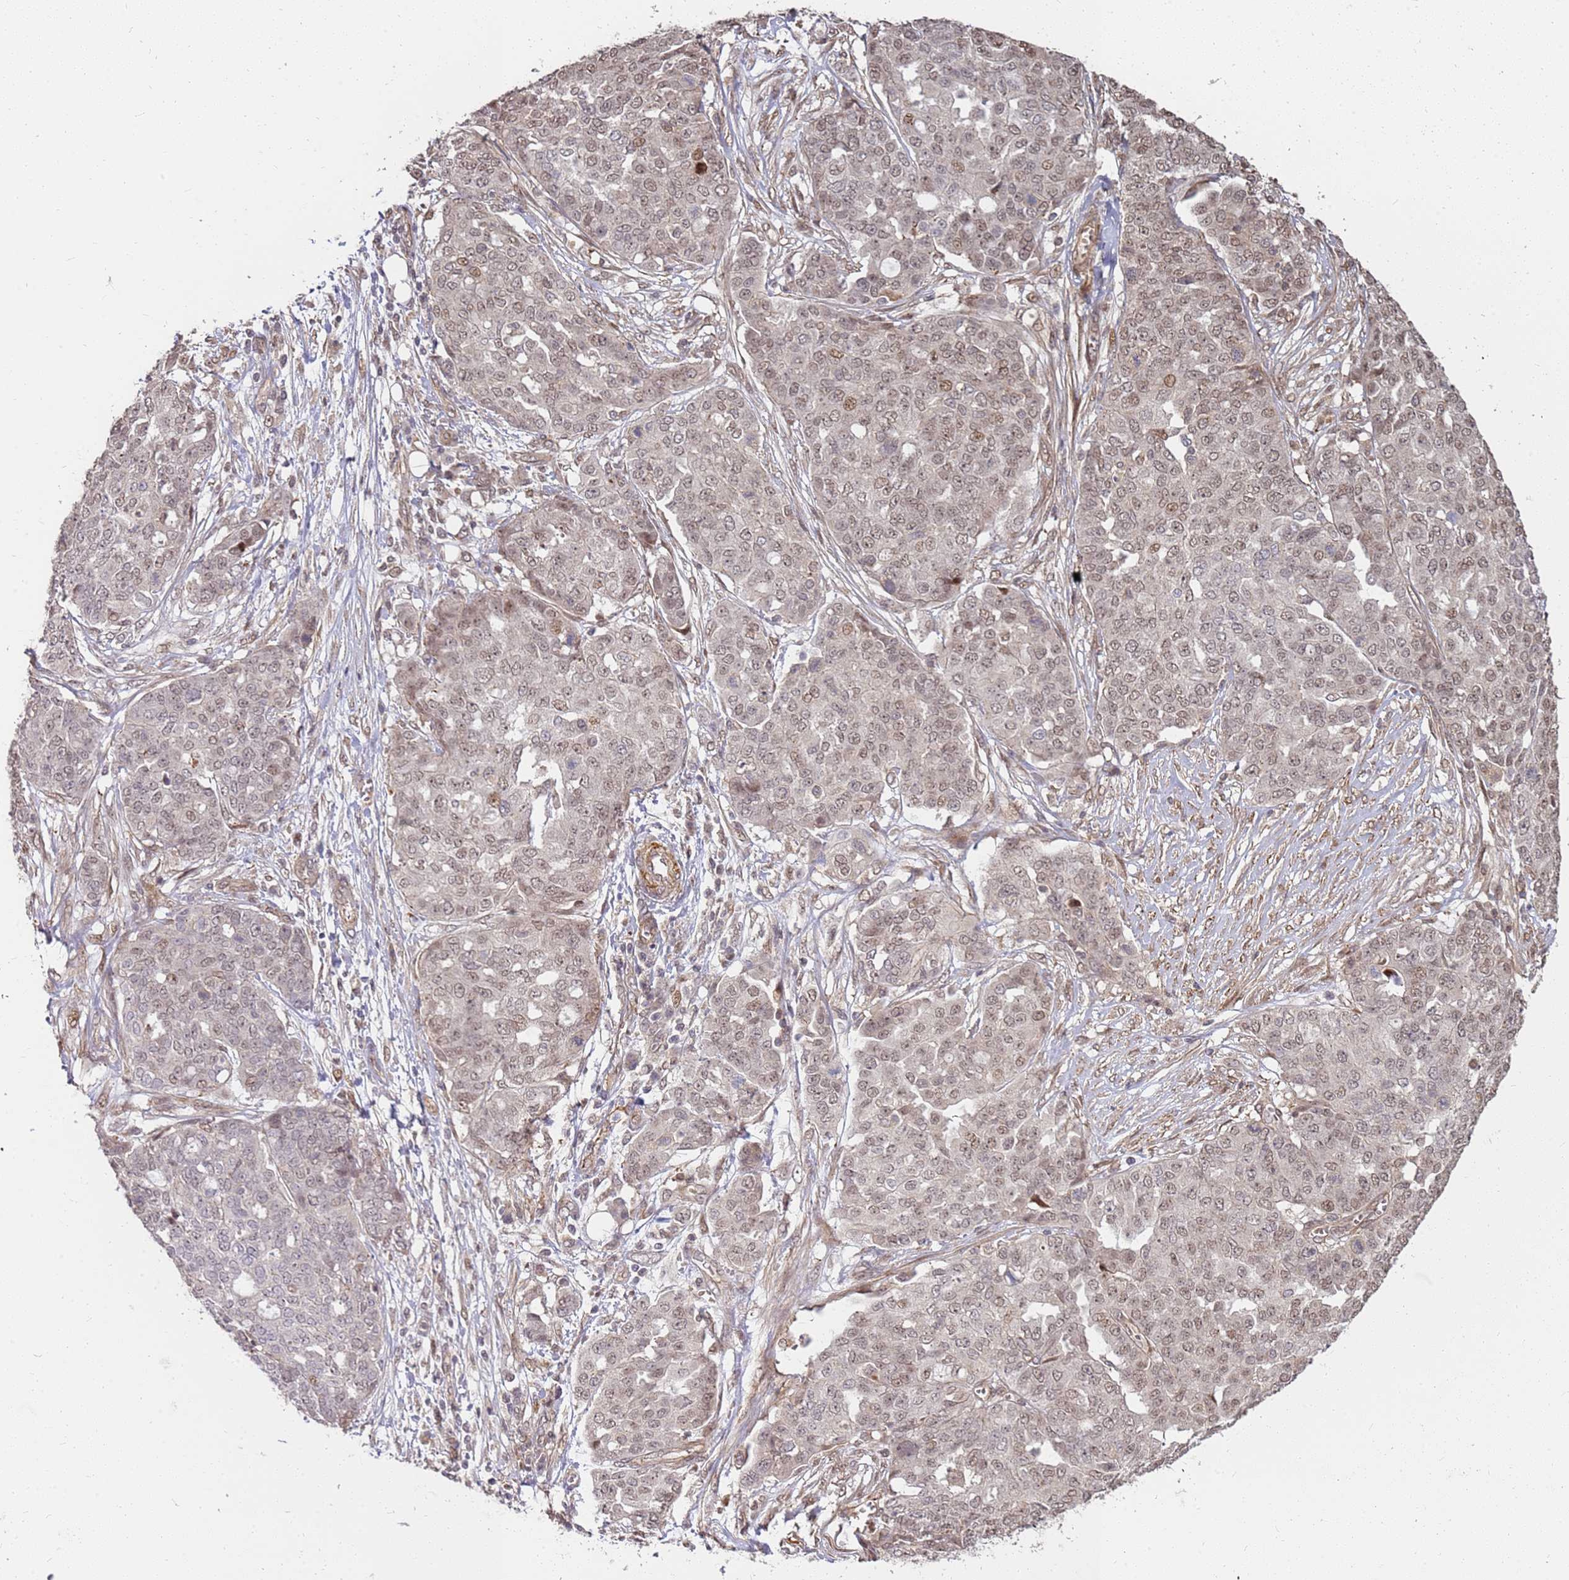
{"staining": {"intensity": "moderate", "quantity": ">75%", "location": "nuclear"}, "tissue": "ovarian cancer", "cell_type": "Tumor cells", "image_type": "cancer", "snomed": [{"axis": "morphology", "description": "Cystadenocarcinoma, serous, NOS"}, {"axis": "topography", "description": "Soft tissue"}, {"axis": "topography", "description": "Ovary"}], "caption": "Ovarian cancer stained with DAB (3,3'-diaminobenzidine) immunohistochemistry (IHC) exhibits medium levels of moderate nuclear staining in approximately >75% of tumor cells. (IHC, brightfield microscopy, high magnification).", "gene": "ST18", "patient": {"sex": "female", "age": 57}}